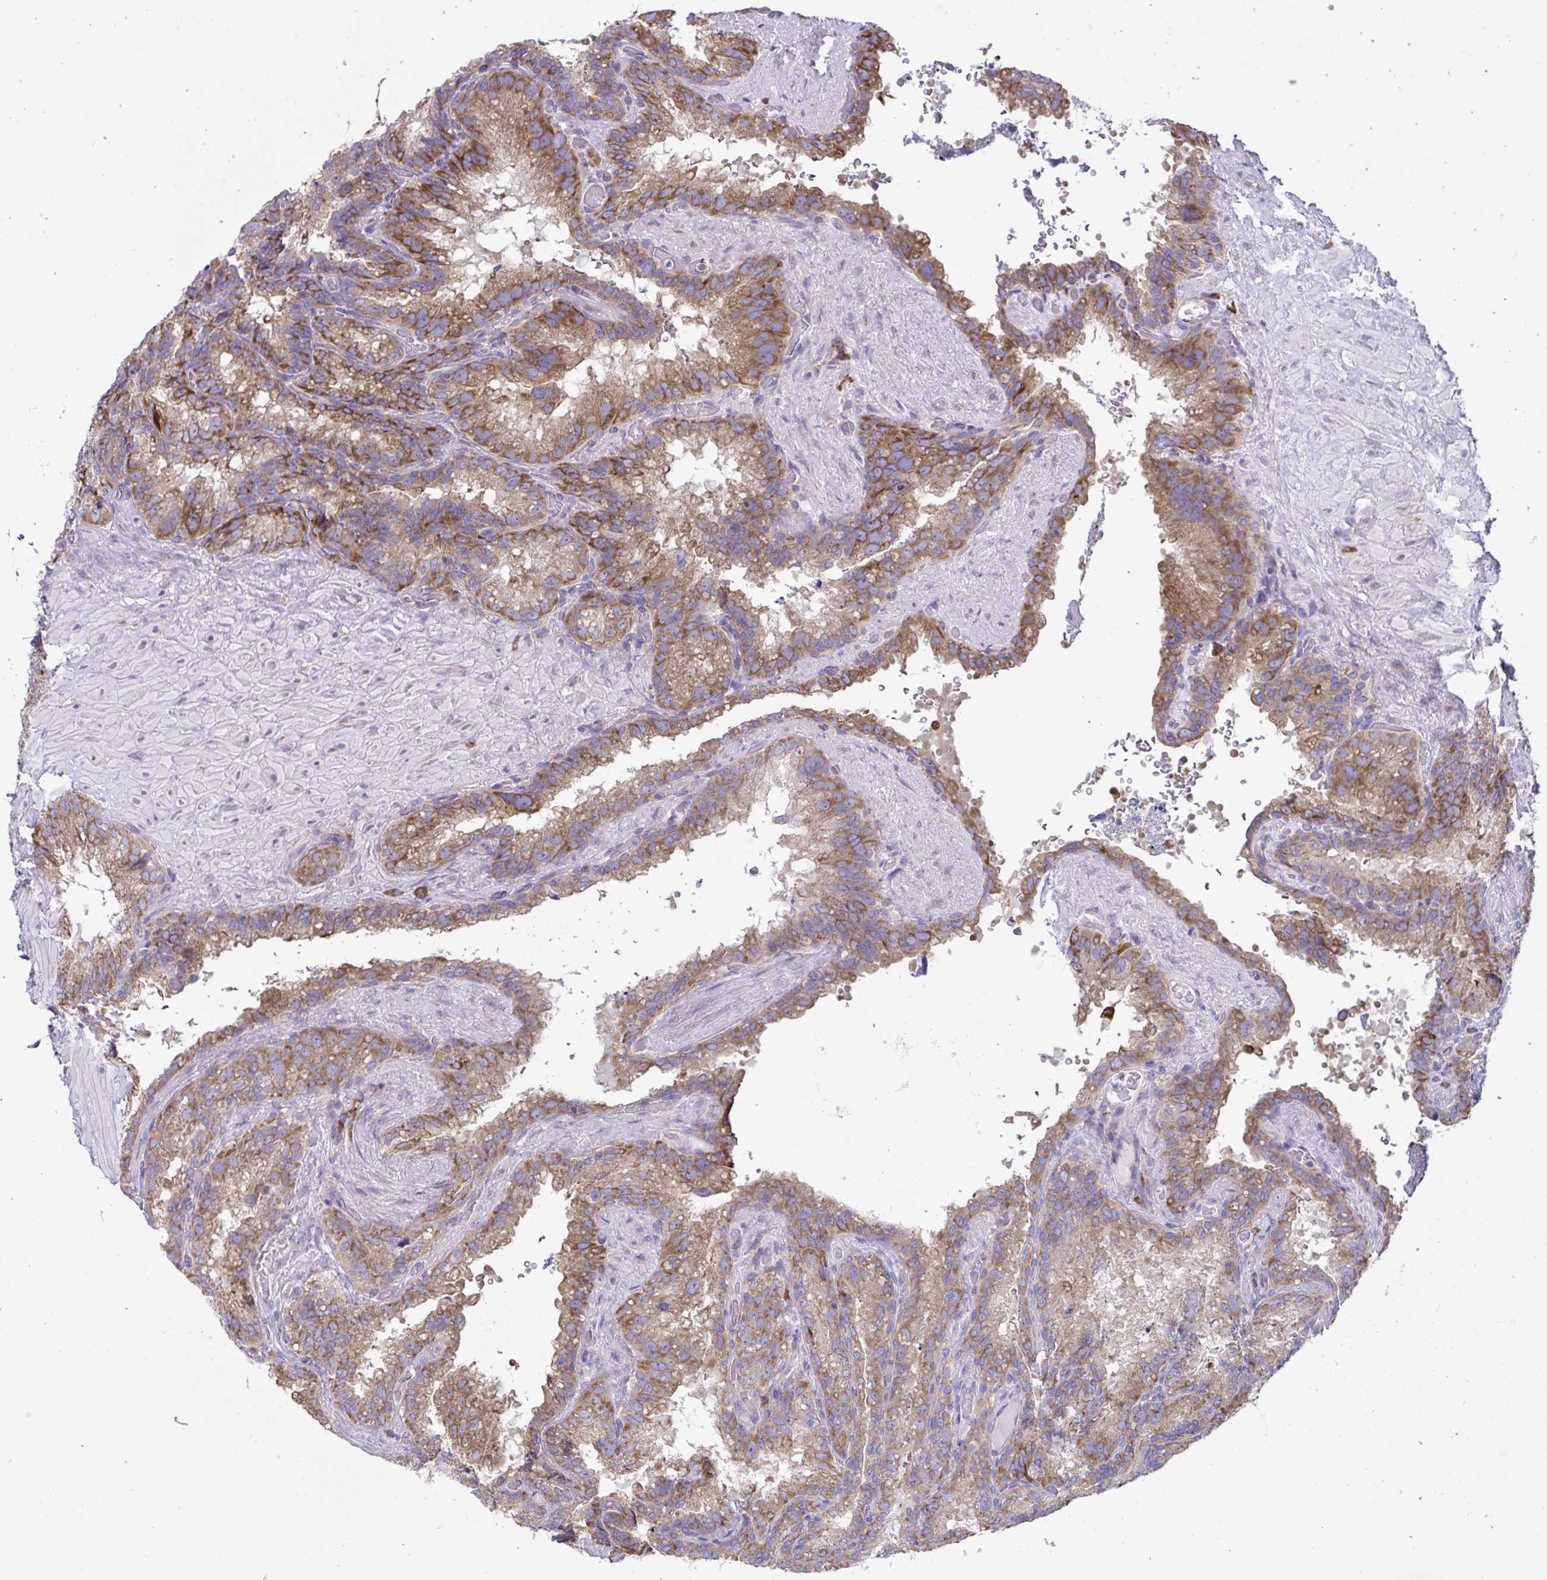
{"staining": {"intensity": "moderate", "quantity": ">75%", "location": "cytoplasmic/membranous"}, "tissue": "seminal vesicle", "cell_type": "Glandular cells", "image_type": "normal", "snomed": [{"axis": "morphology", "description": "Normal tissue, NOS"}, {"axis": "topography", "description": "Seminal veicle"}], "caption": "Protein expression by immunohistochemistry (IHC) displays moderate cytoplasmic/membranous staining in about >75% of glandular cells in normal seminal vesicle.", "gene": "RPL7", "patient": {"sex": "male", "age": 60}}